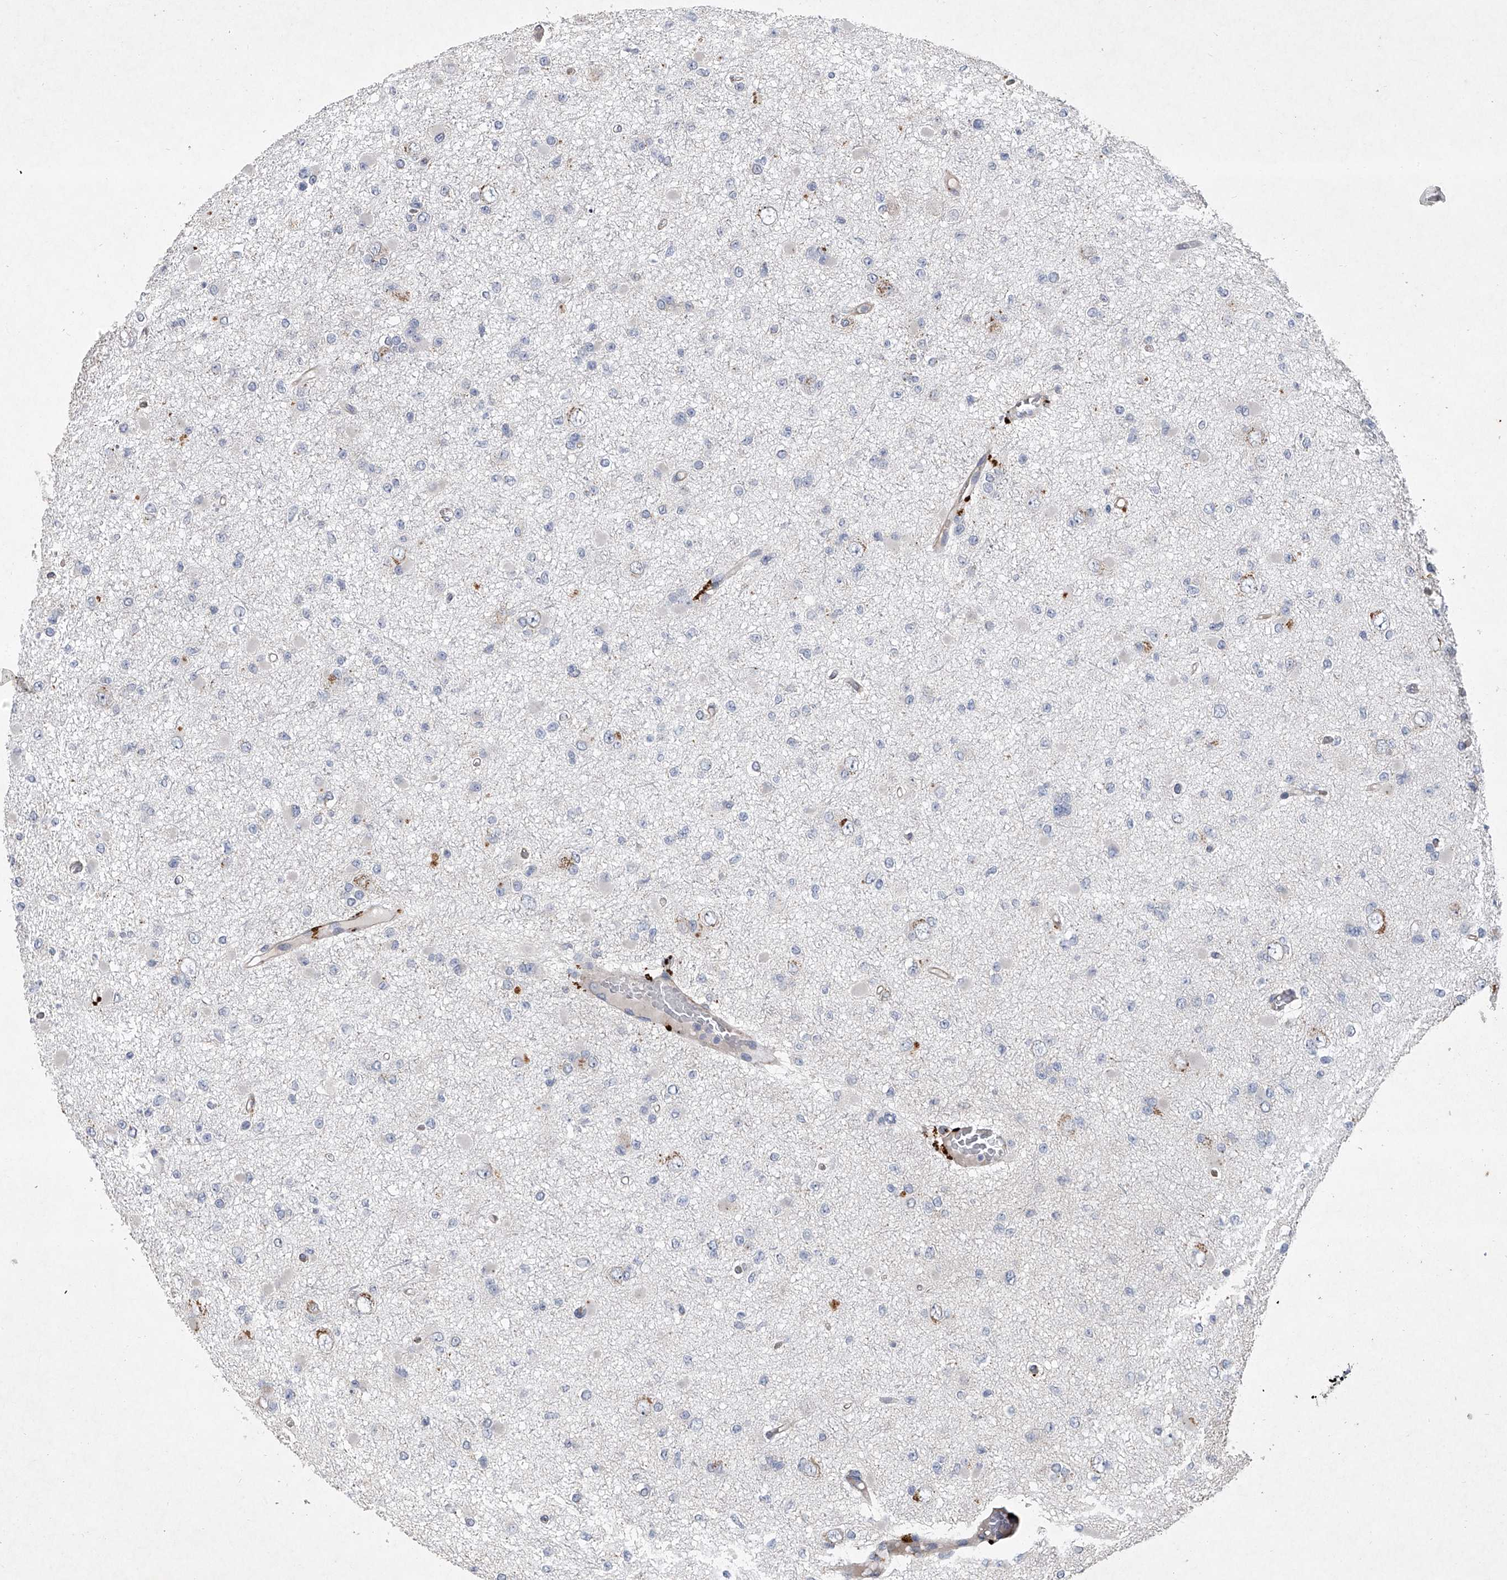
{"staining": {"intensity": "negative", "quantity": "none", "location": "none"}, "tissue": "glioma", "cell_type": "Tumor cells", "image_type": "cancer", "snomed": [{"axis": "morphology", "description": "Glioma, malignant, Low grade"}, {"axis": "topography", "description": "Brain"}], "caption": "Malignant glioma (low-grade) was stained to show a protein in brown. There is no significant staining in tumor cells. The staining is performed using DAB brown chromogen with nuclei counter-stained in using hematoxylin.", "gene": "DOCK9", "patient": {"sex": "female", "age": 22}}